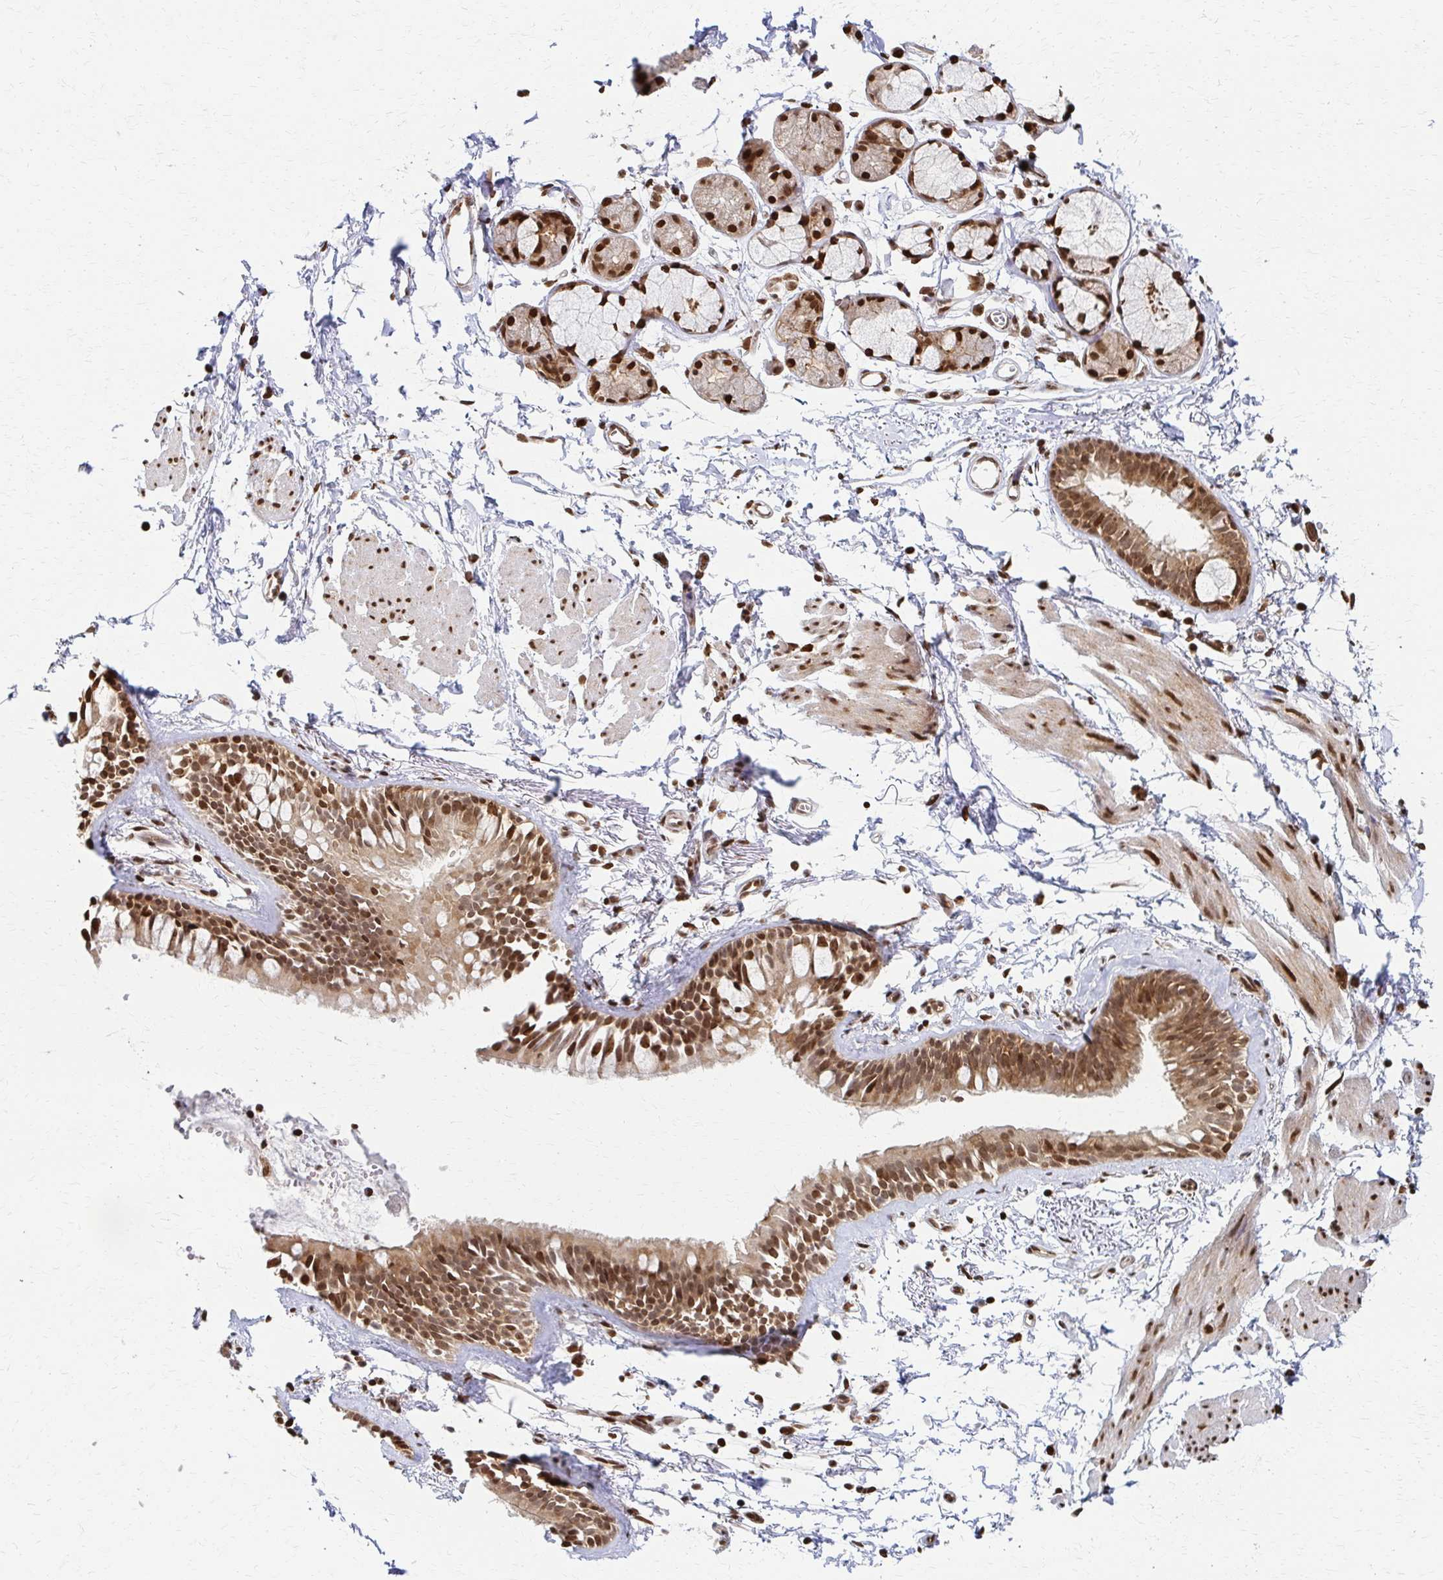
{"staining": {"intensity": "moderate", "quantity": ">75%", "location": "cytoplasmic/membranous,nuclear"}, "tissue": "bronchus", "cell_type": "Respiratory epithelial cells", "image_type": "normal", "snomed": [{"axis": "morphology", "description": "Normal tissue, NOS"}, {"axis": "topography", "description": "Cartilage tissue"}, {"axis": "topography", "description": "Bronchus"}, {"axis": "topography", "description": "Peripheral nerve tissue"}], "caption": "Bronchus stained with DAB (3,3'-diaminobenzidine) IHC displays medium levels of moderate cytoplasmic/membranous,nuclear expression in approximately >75% of respiratory epithelial cells. Using DAB (3,3'-diaminobenzidine) (brown) and hematoxylin (blue) stains, captured at high magnification using brightfield microscopy.", "gene": "PSMD7", "patient": {"sex": "female", "age": 59}}